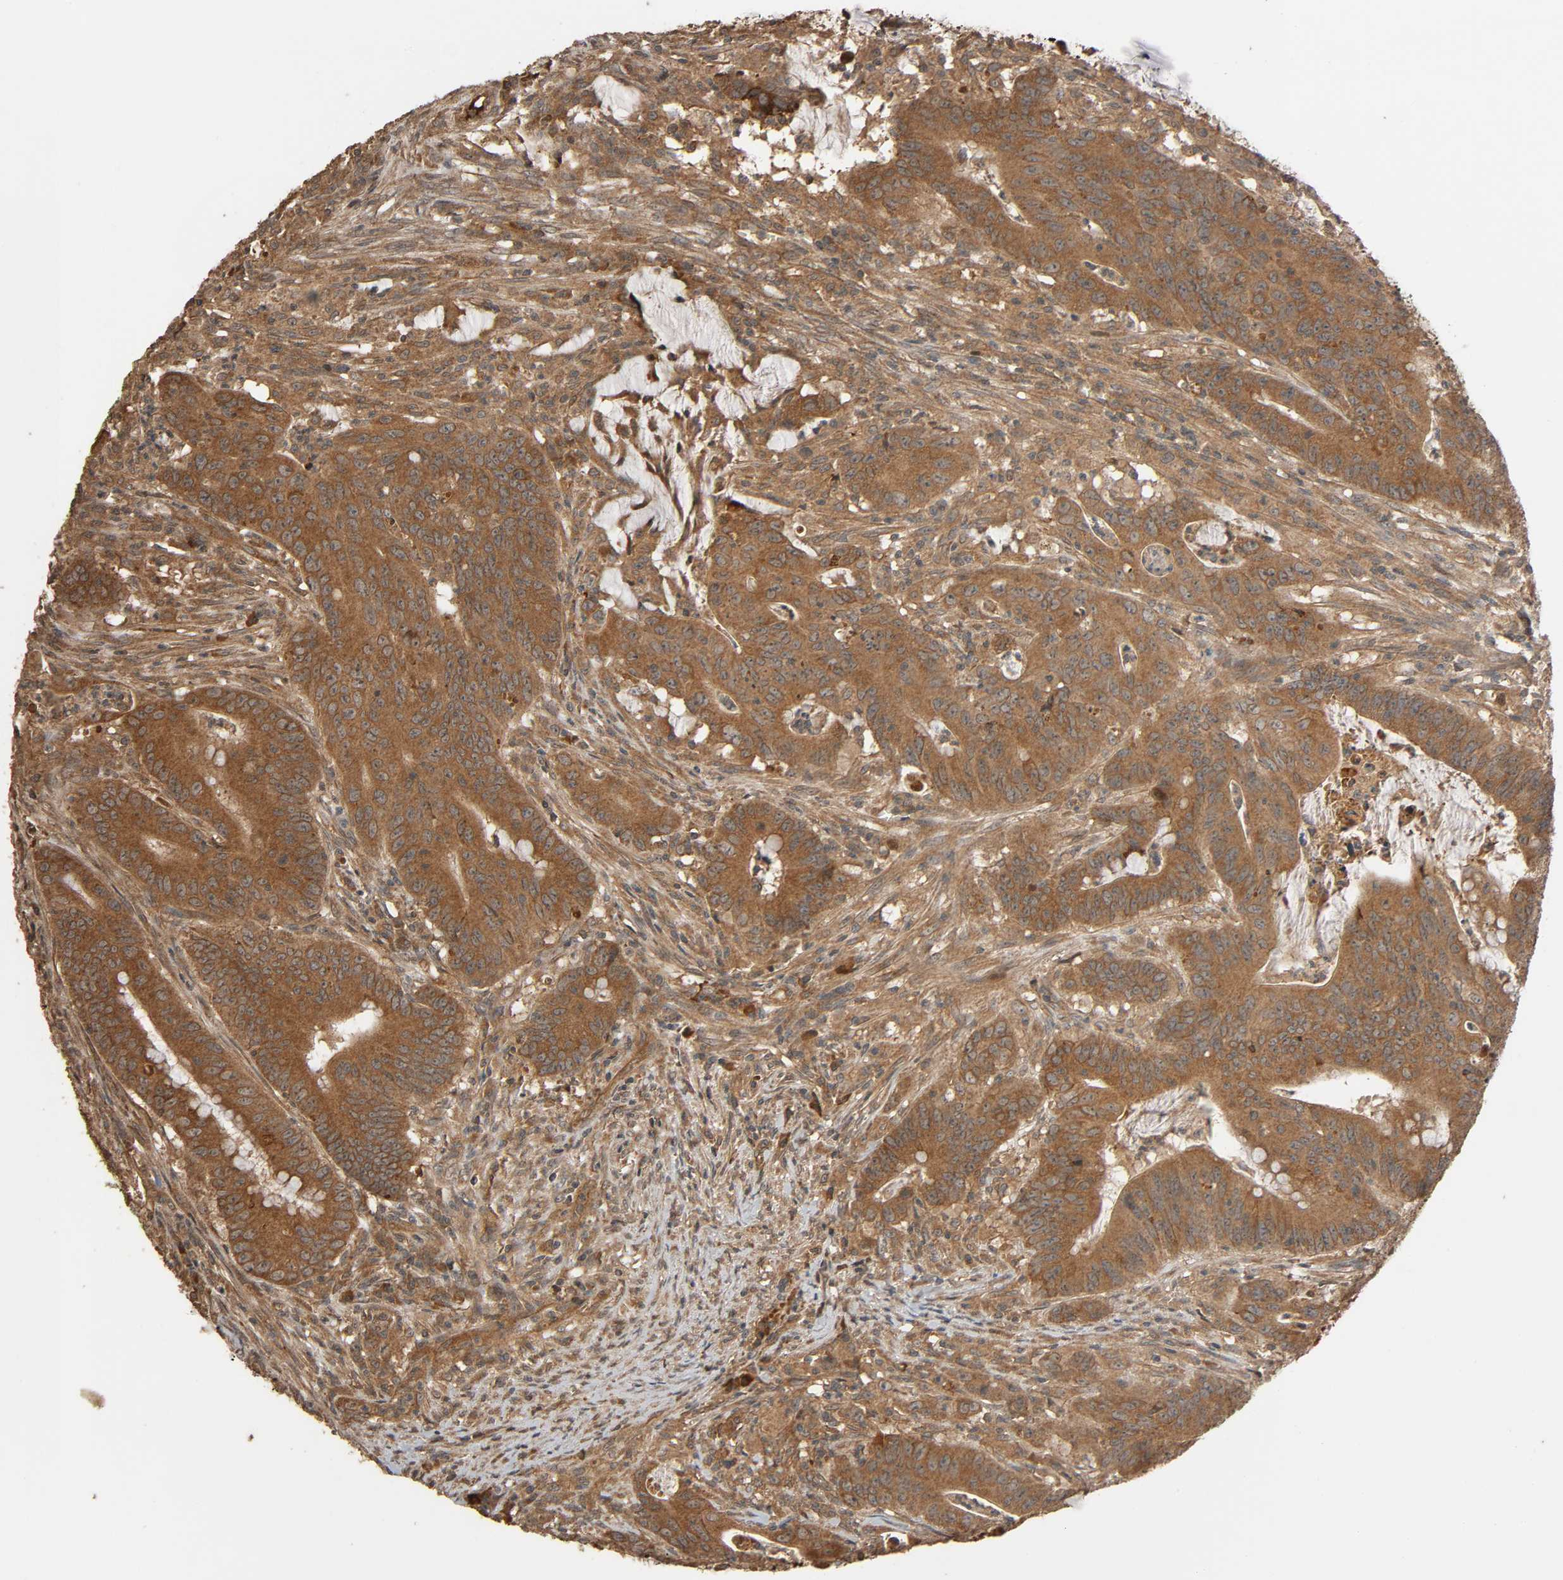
{"staining": {"intensity": "moderate", "quantity": ">75%", "location": "cytoplasmic/membranous"}, "tissue": "colorectal cancer", "cell_type": "Tumor cells", "image_type": "cancer", "snomed": [{"axis": "morphology", "description": "Adenocarcinoma, NOS"}, {"axis": "topography", "description": "Colon"}], "caption": "Adenocarcinoma (colorectal) stained with DAB (3,3'-diaminobenzidine) IHC displays medium levels of moderate cytoplasmic/membranous expression in approximately >75% of tumor cells. Using DAB (brown) and hematoxylin (blue) stains, captured at high magnification using brightfield microscopy.", "gene": "MAP3K8", "patient": {"sex": "male", "age": 45}}